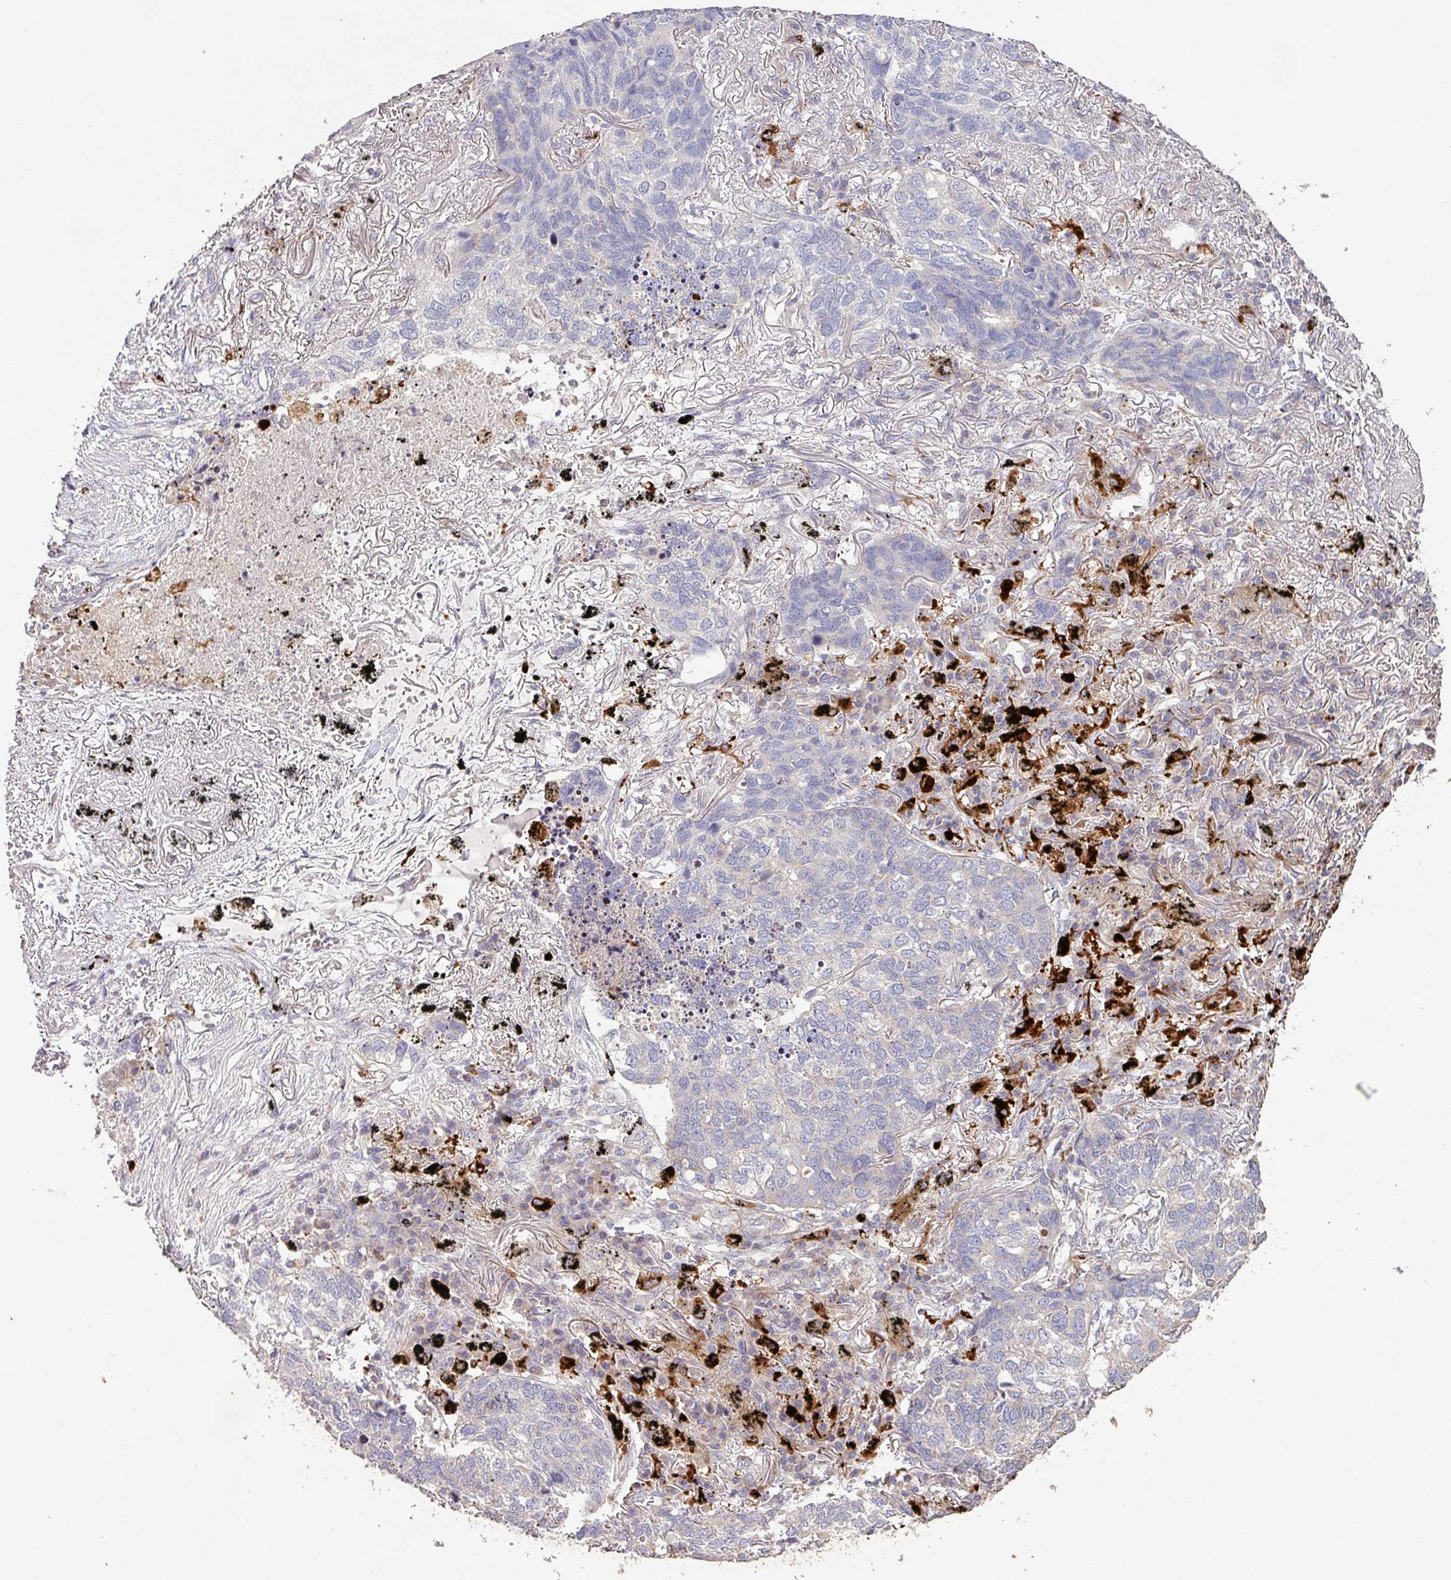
{"staining": {"intensity": "negative", "quantity": "none", "location": "none"}, "tissue": "lung cancer", "cell_type": "Tumor cells", "image_type": "cancer", "snomed": [{"axis": "morphology", "description": "Squamous cell carcinoma, NOS"}, {"axis": "topography", "description": "Lung"}], "caption": "Tumor cells are negative for brown protein staining in squamous cell carcinoma (lung).", "gene": "RPL23A", "patient": {"sex": "female", "age": 63}}